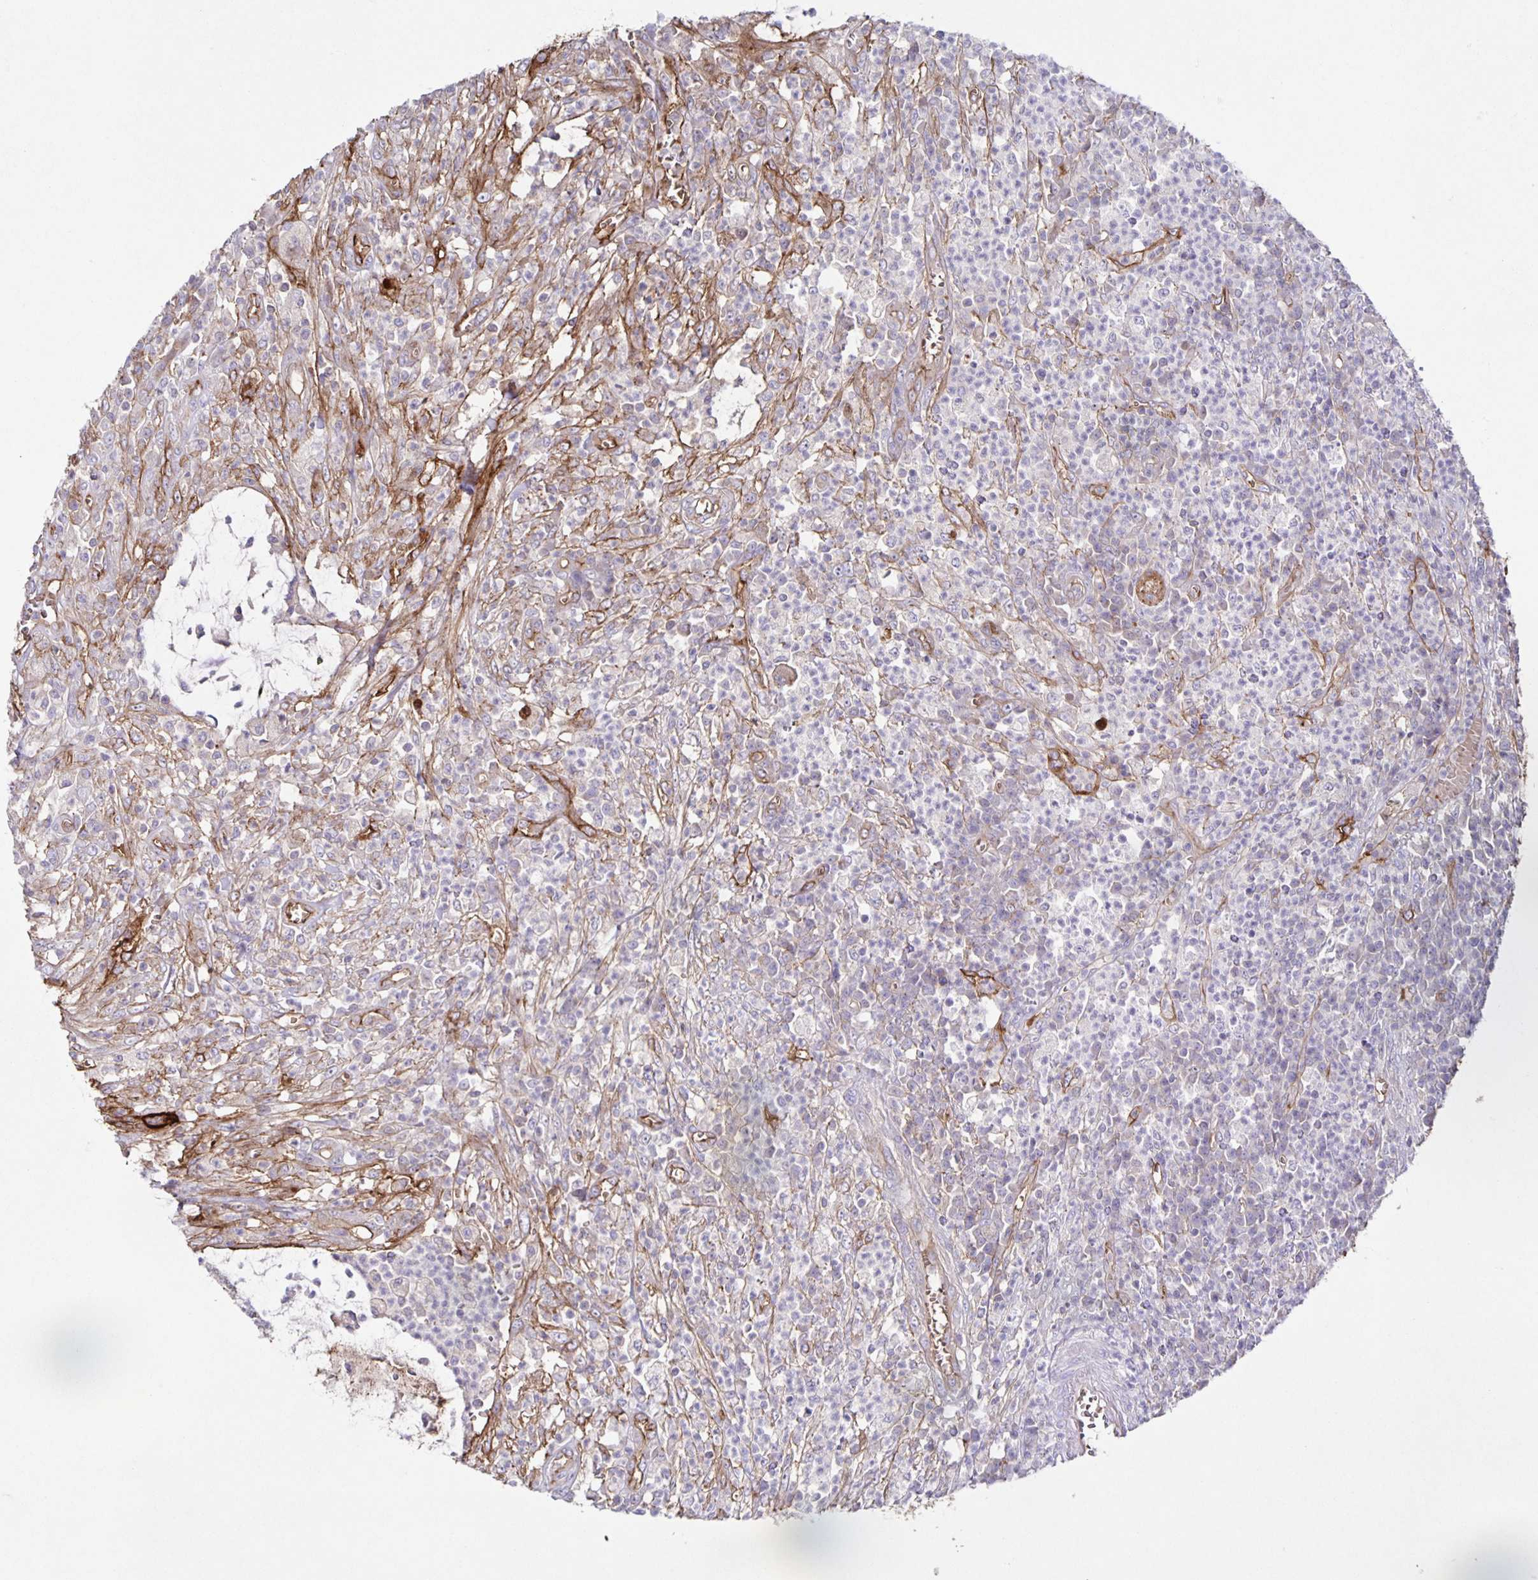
{"staining": {"intensity": "negative", "quantity": "none", "location": "none"}, "tissue": "colorectal cancer", "cell_type": "Tumor cells", "image_type": "cancer", "snomed": [{"axis": "morphology", "description": "Adenocarcinoma, NOS"}, {"axis": "topography", "description": "Colon"}], "caption": "Micrograph shows no significant protein expression in tumor cells of adenocarcinoma (colorectal).", "gene": "ITGA2", "patient": {"sex": "male", "age": 65}}